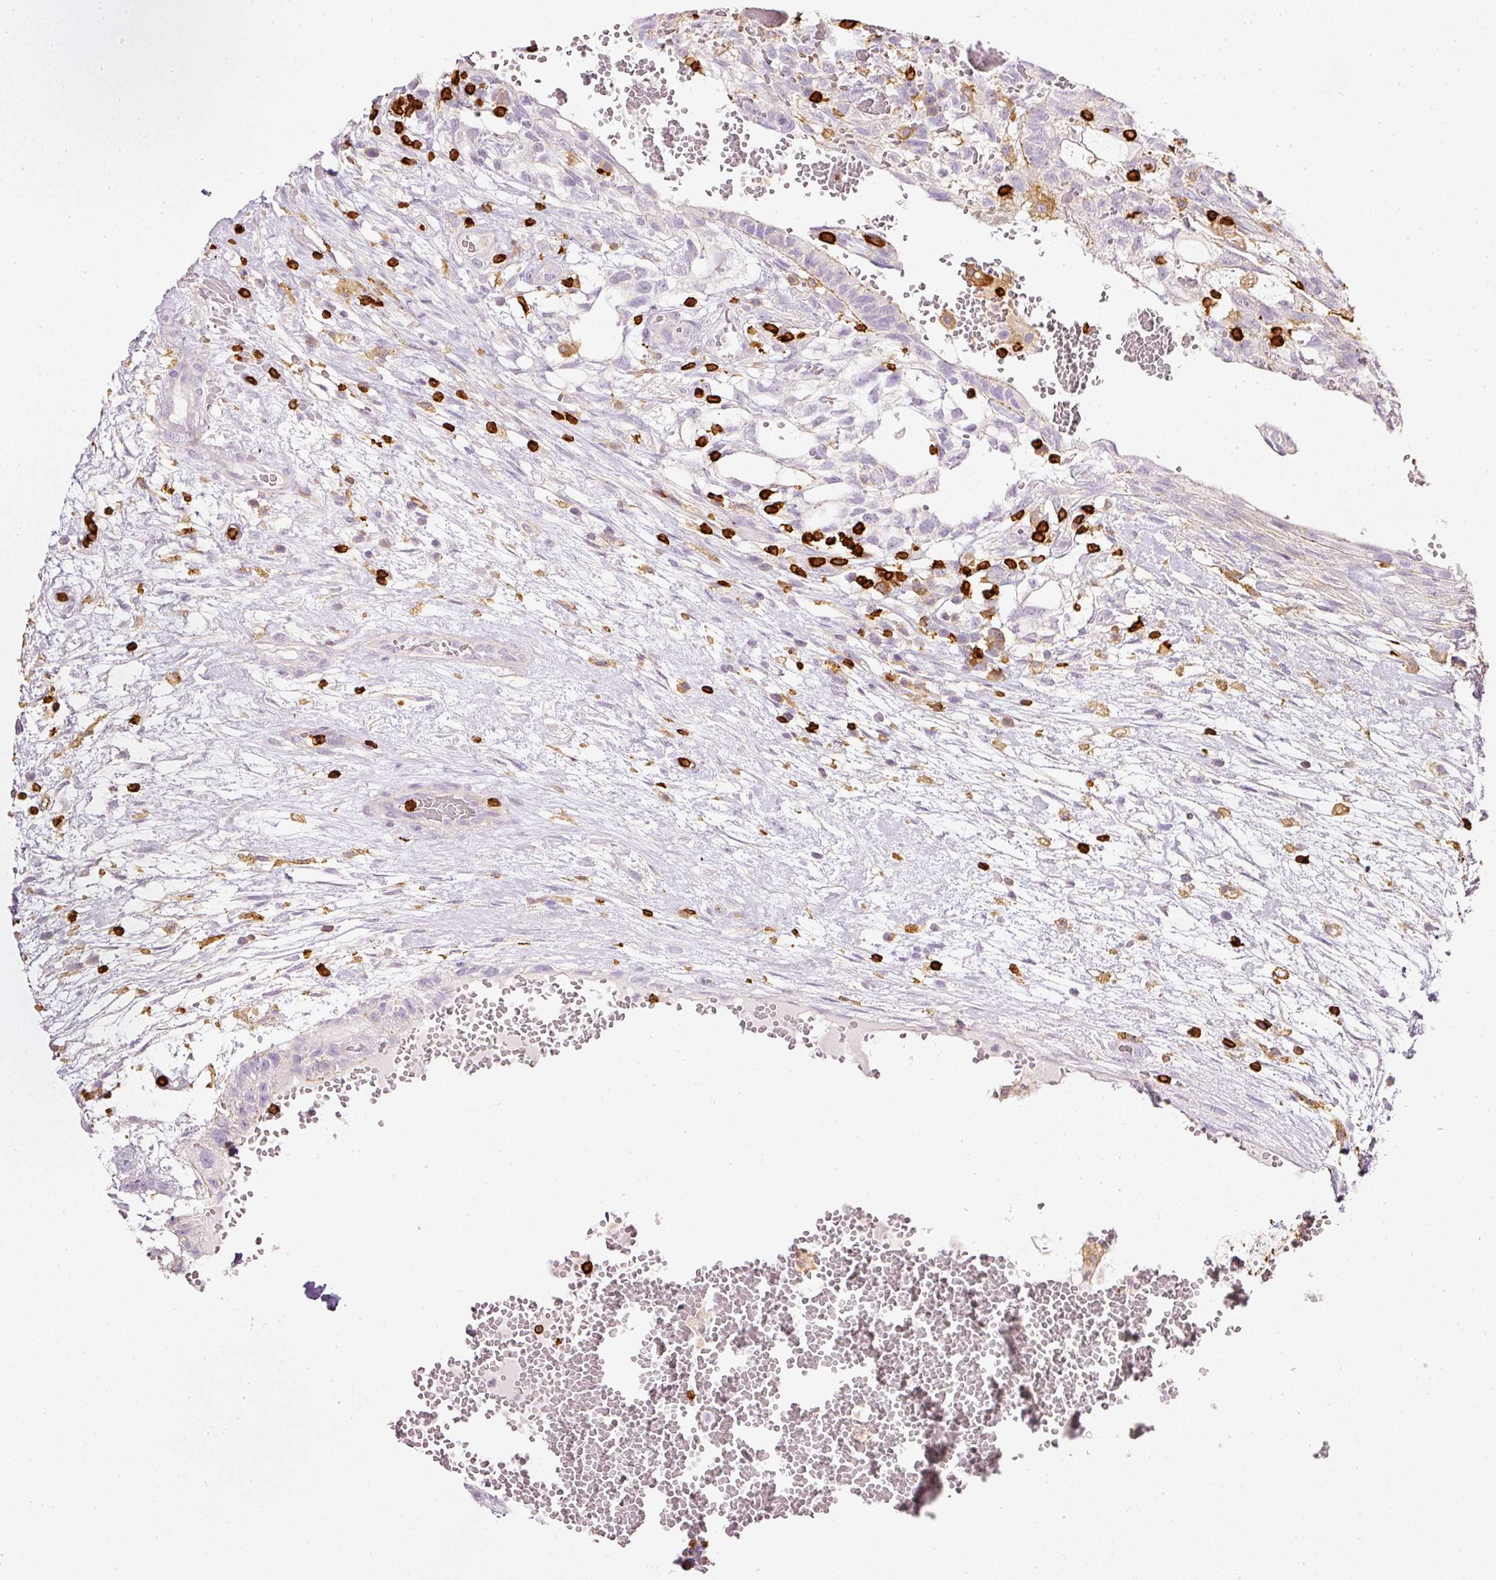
{"staining": {"intensity": "negative", "quantity": "none", "location": "none"}, "tissue": "testis cancer", "cell_type": "Tumor cells", "image_type": "cancer", "snomed": [{"axis": "morphology", "description": "Normal tissue, NOS"}, {"axis": "morphology", "description": "Carcinoma, Embryonal, NOS"}, {"axis": "topography", "description": "Testis"}], "caption": "There is no significant expression in tumor cells of testis cancer.", "gene": "EVL", "patient": {"sex": "male", "age": 32}}